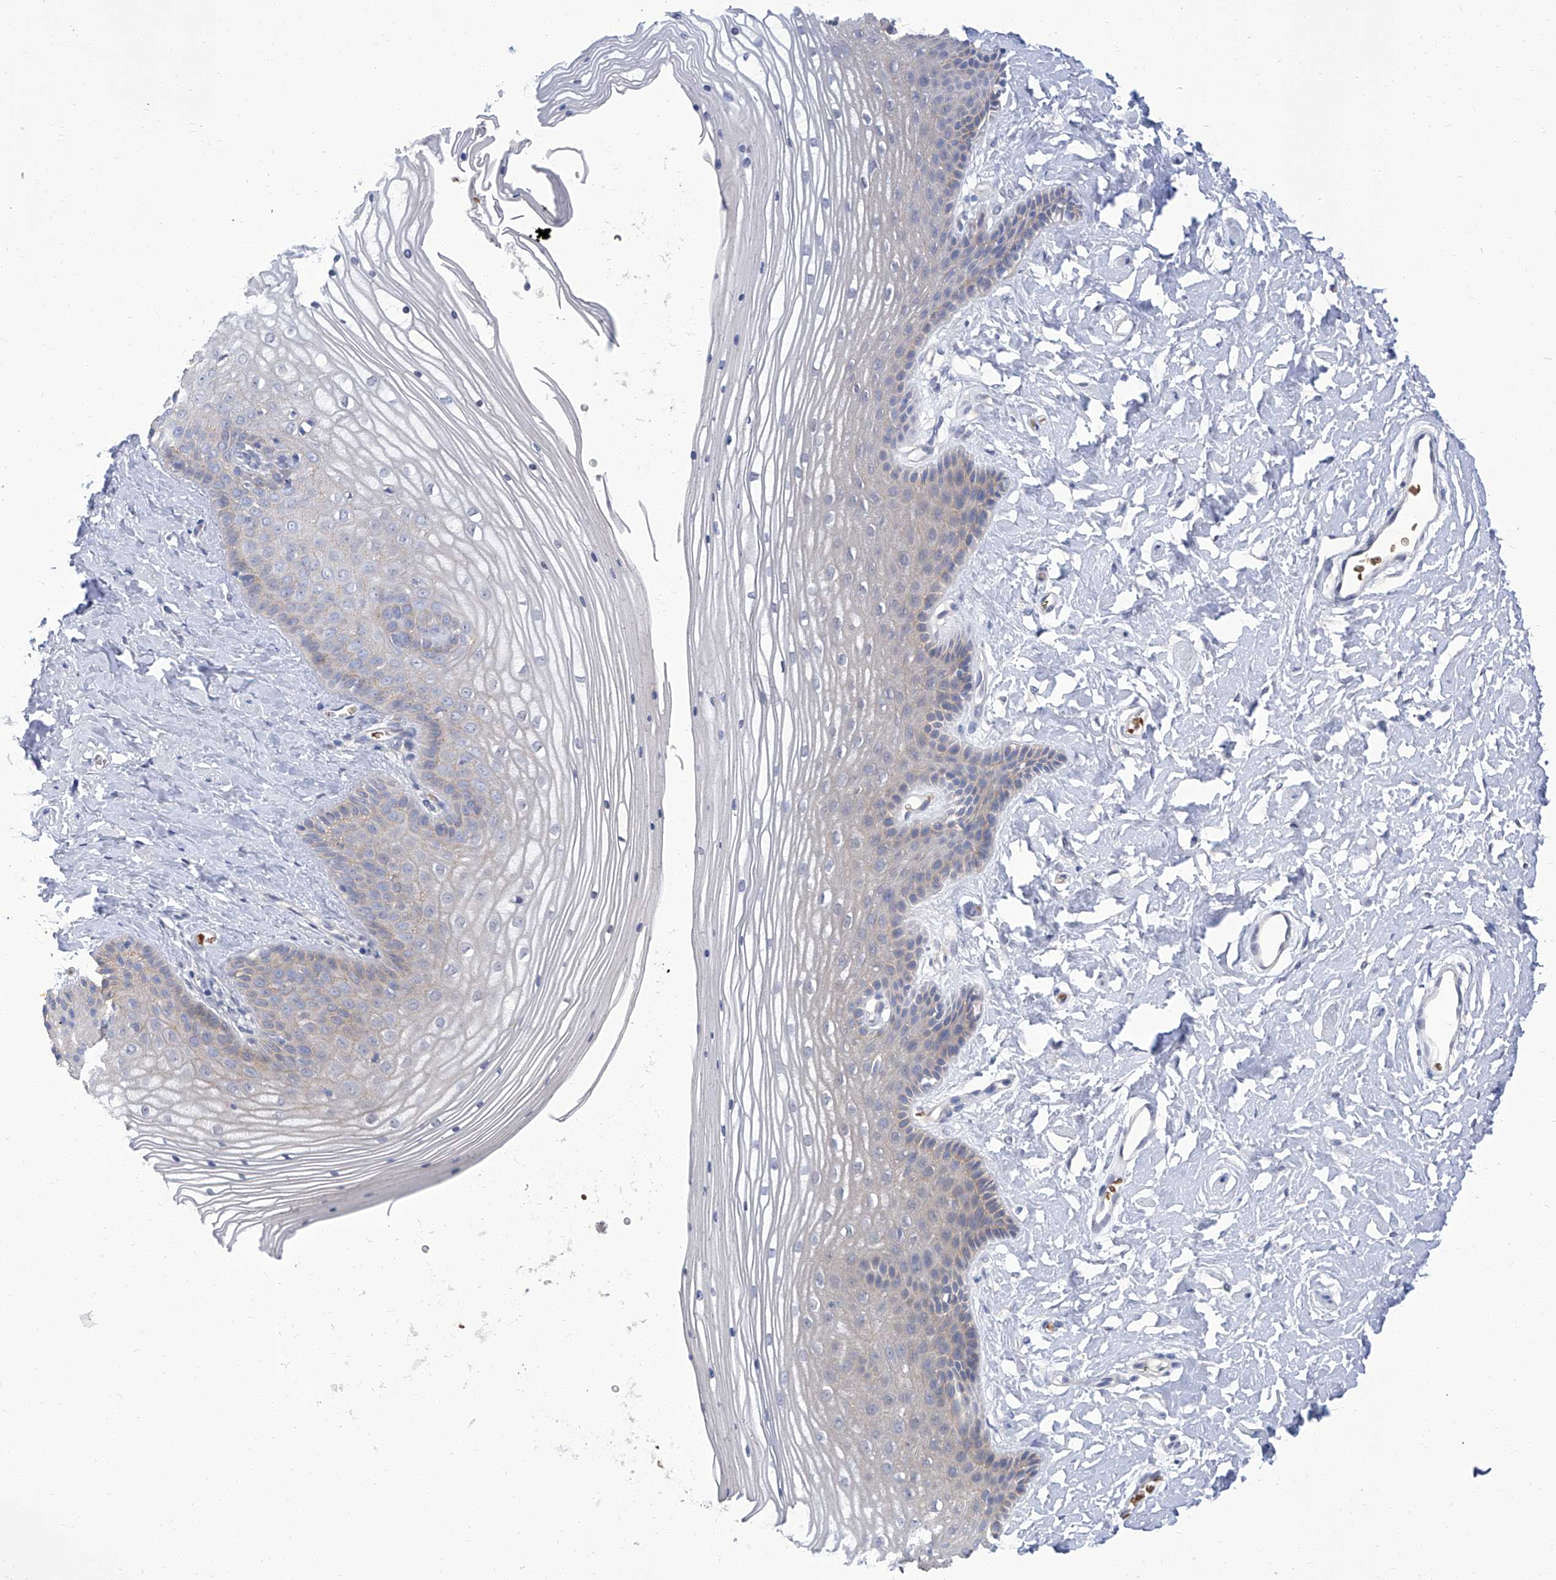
{"staining": {"intensity": "weak", "quantity": "25%-75%", "location": "cytoplasmic/membranous"}, "tissue": "vagina", "cell_type": "Squamous epithelial cells", "image_type": "normal", "snomed": [{"axis": "morphology", "description": "Normal tissue, NOS"}, {"axis": "topography", "description": "Vagina"}, {"axis": "topography", "description": "Cervix"}], "caption": "An immunohistochemistry (IHC) image of benign tissue is shown. Protein staining in brown highlights weak cytoplasmic/membranous positivity in vagina within squamous epithelial cells. (DAB (3,3'-diaminobenzidine) IHC with brightfield microscopy, high magnification).", "gene": "PARD3", "patient": {"sex": "female", "age": 40}}